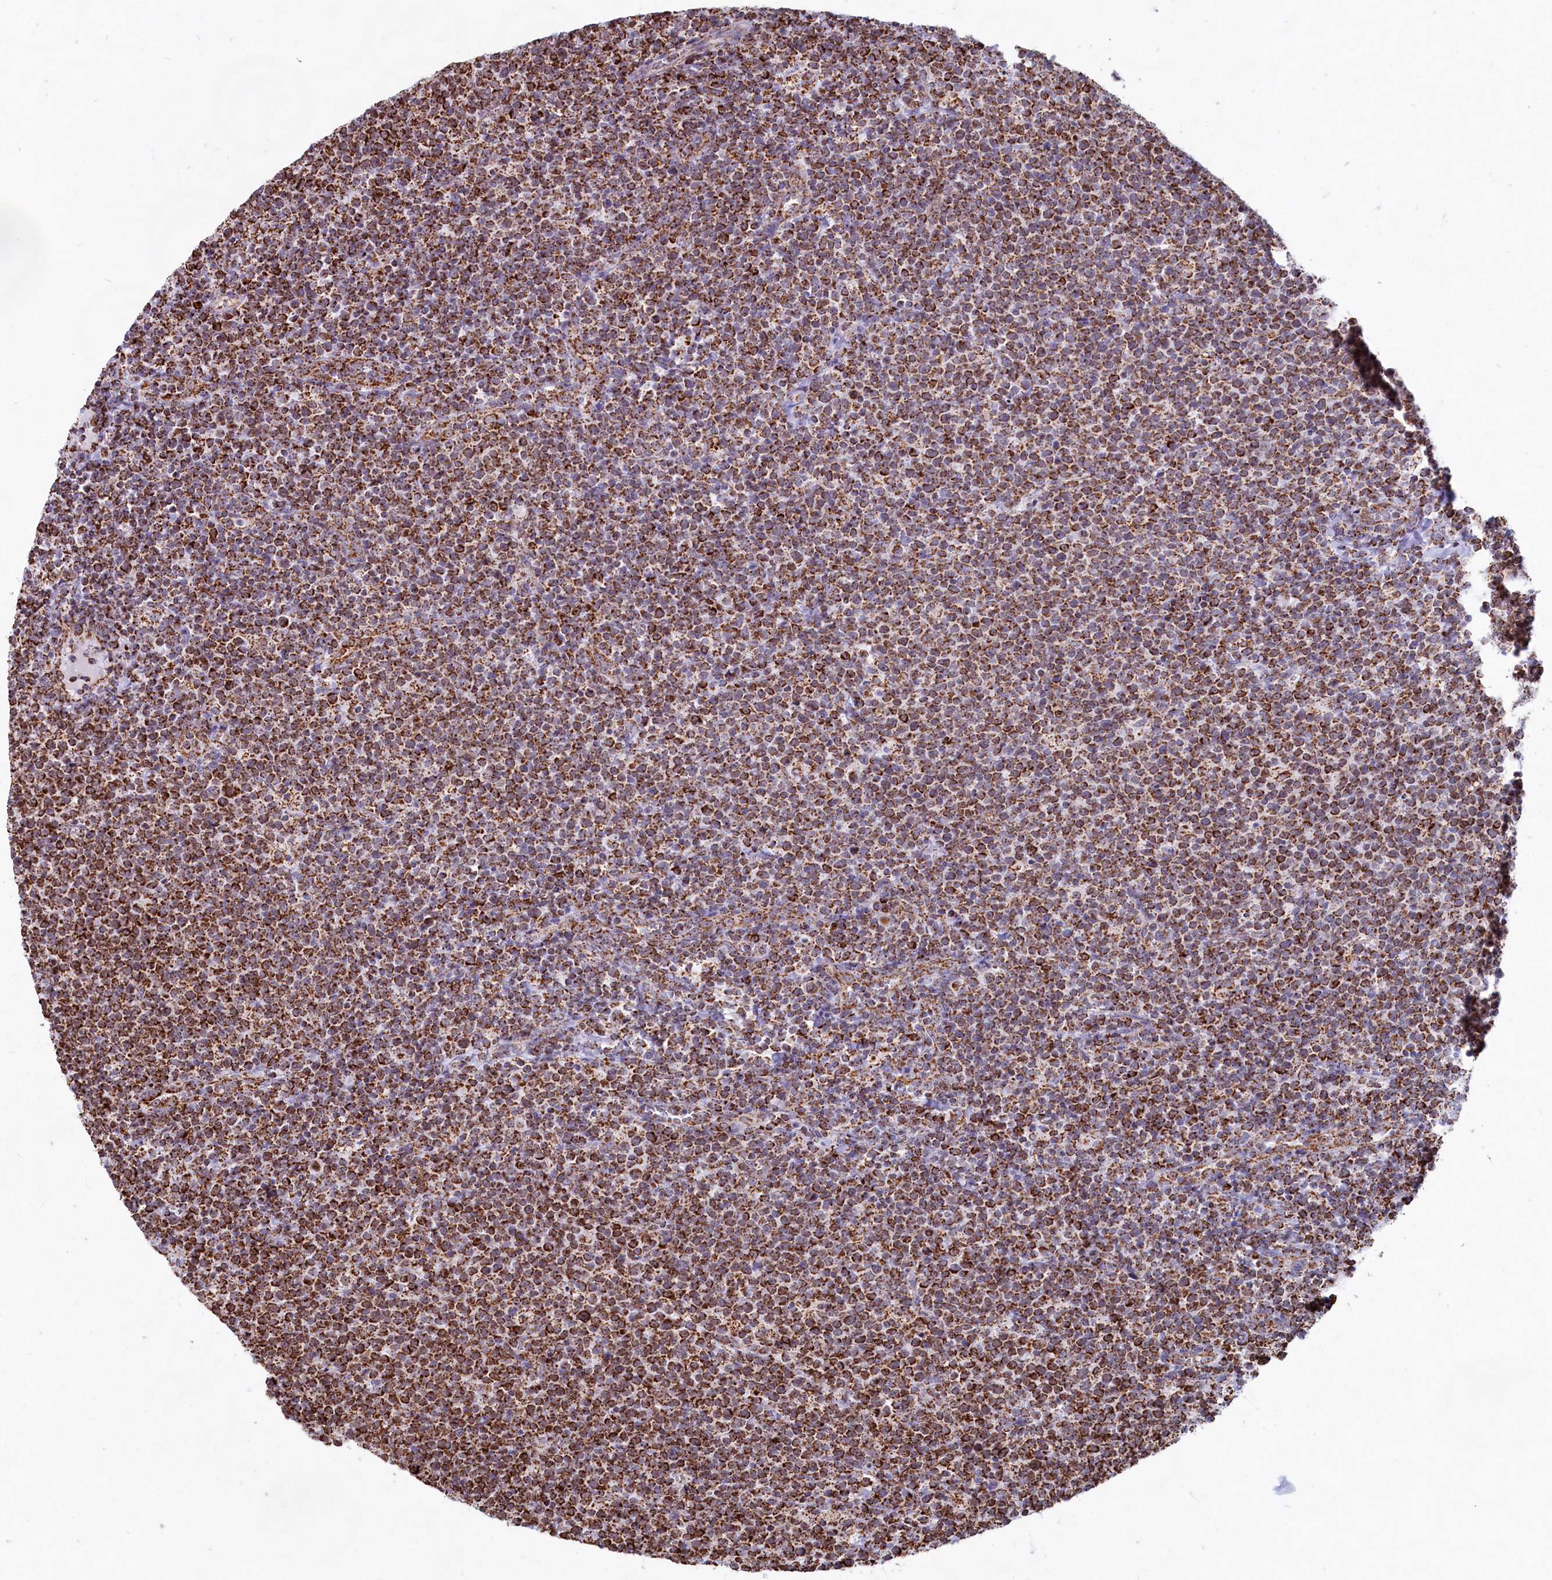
{"staining": {"intensity": "strong", "quantity": ">75%", "location": "cytoplasmic/membranous"}, "tissue": "lymphoma", "cell_type": "Tumor cells", "image_type": "cancer", "snomed": [{"axis": "morphology", "description": "Malignant lymphoma, non-Hodgkin's type, High grade"}, {"axis": "topography", "description": "Lymph node"}], "caption": "Lymphoma stained with a brown dye reveals strong cytoplasmic/membranous positive expression in about >75% of tumor cells.", "gene": "C1D", "patient": {"sex": "male", "age": 61}}